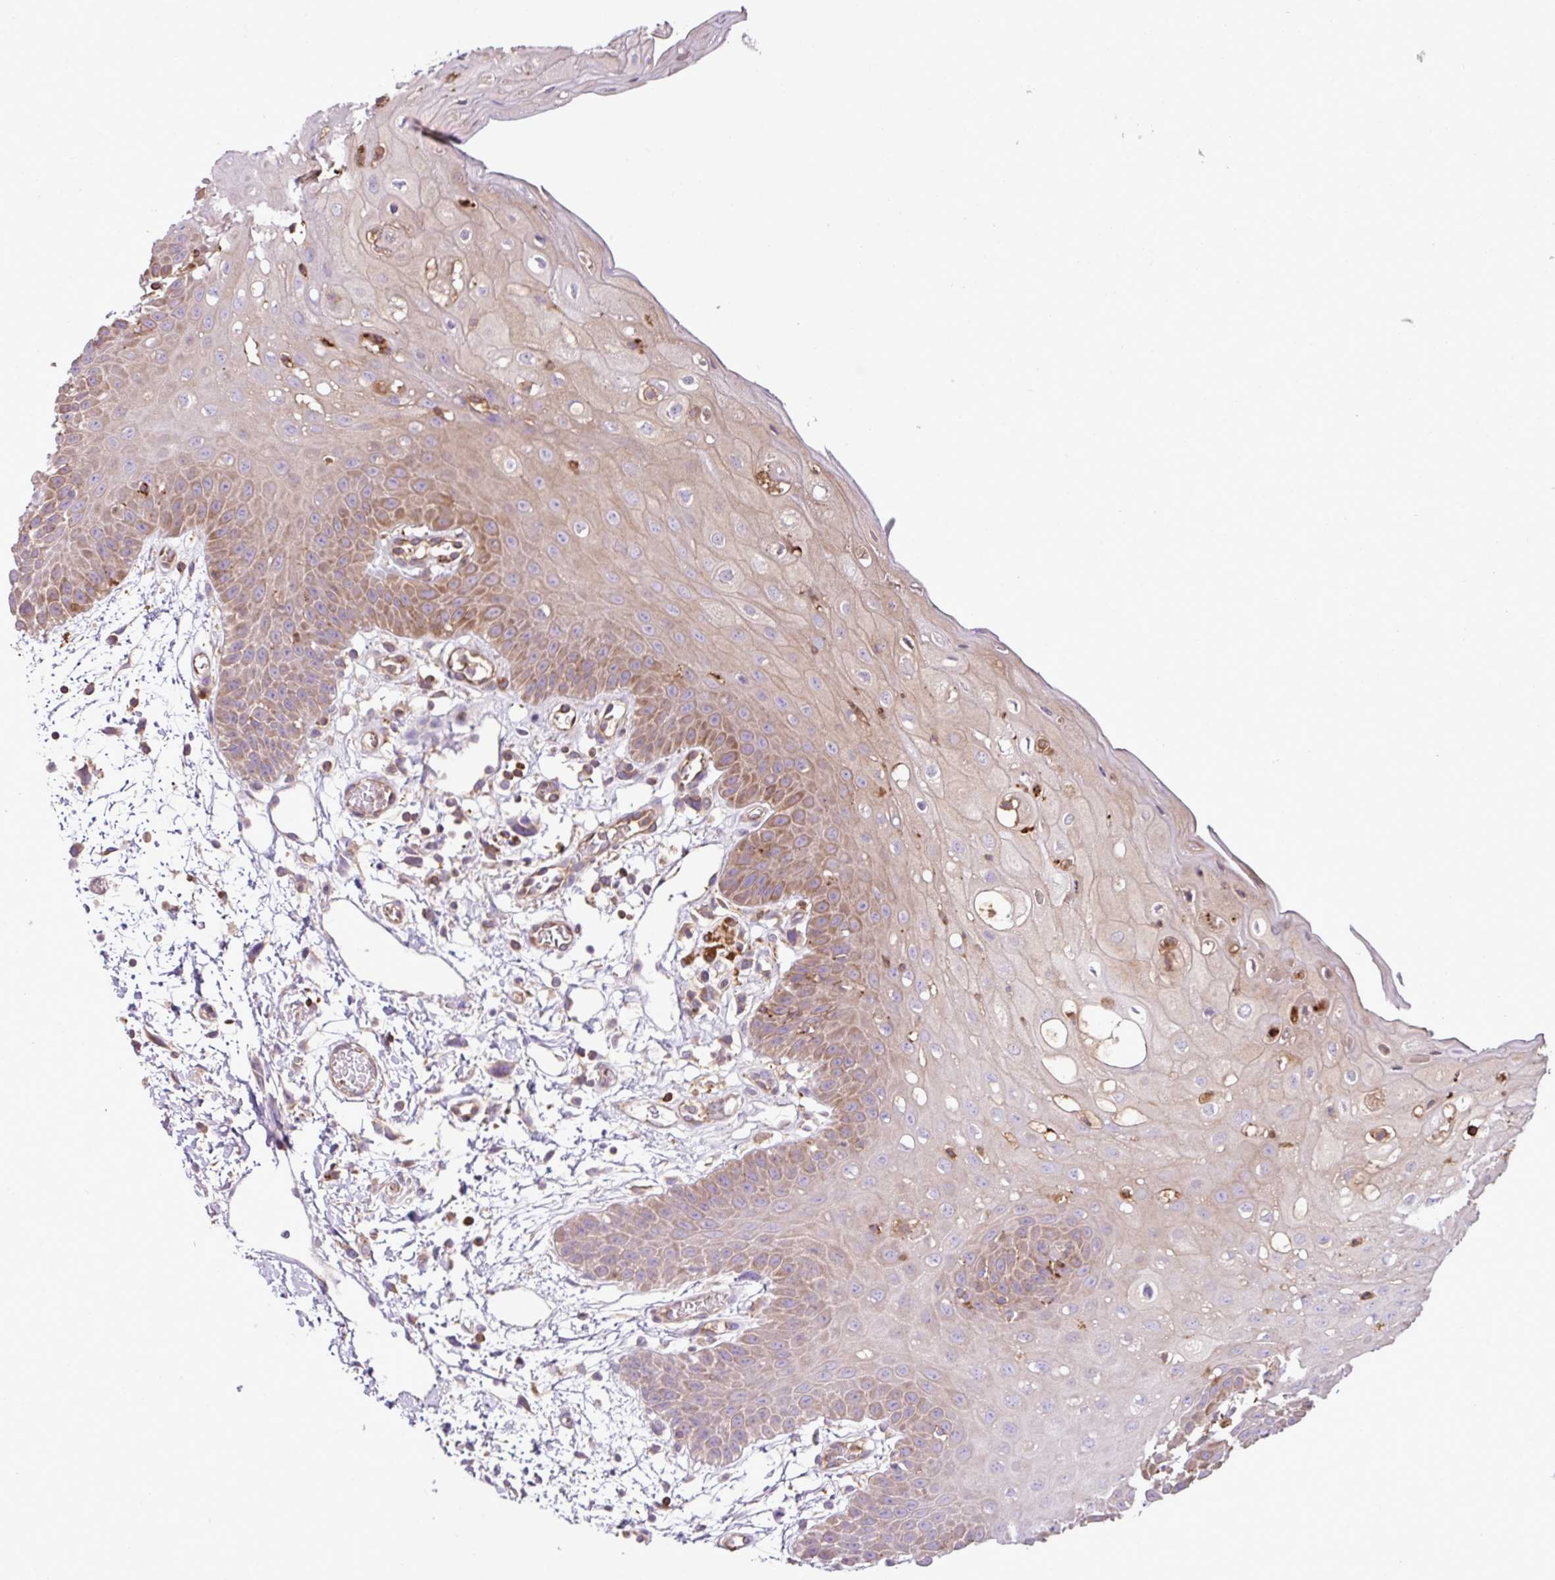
{"staining": {"intensity": "moderate", "quantity": "<25%", "location": "cytoplasmic/membranous"}, "tissue": "oral mucosa", "cell_type": "Squamous epithelial cells", "image_type": "normal", "snomed": [{"axis": "morphology", "description": "Normal tissue, NOS"}, {"axis": "topography", "description": "Oral tissue"}, {"axis": "topography", "description": "Tounge, NOS"}], "caption": "Immunohistochemical staining of normal human oral mucosa demonstrates low levels of moderate cytoplasmic/membranous staining in about <25% of squamous epithelial cells. (brown staining indicates protein expression, while blue staining denotes nuclei).", "gene": "PGAP6", "patient": {"sex": "female", "age": 59}}